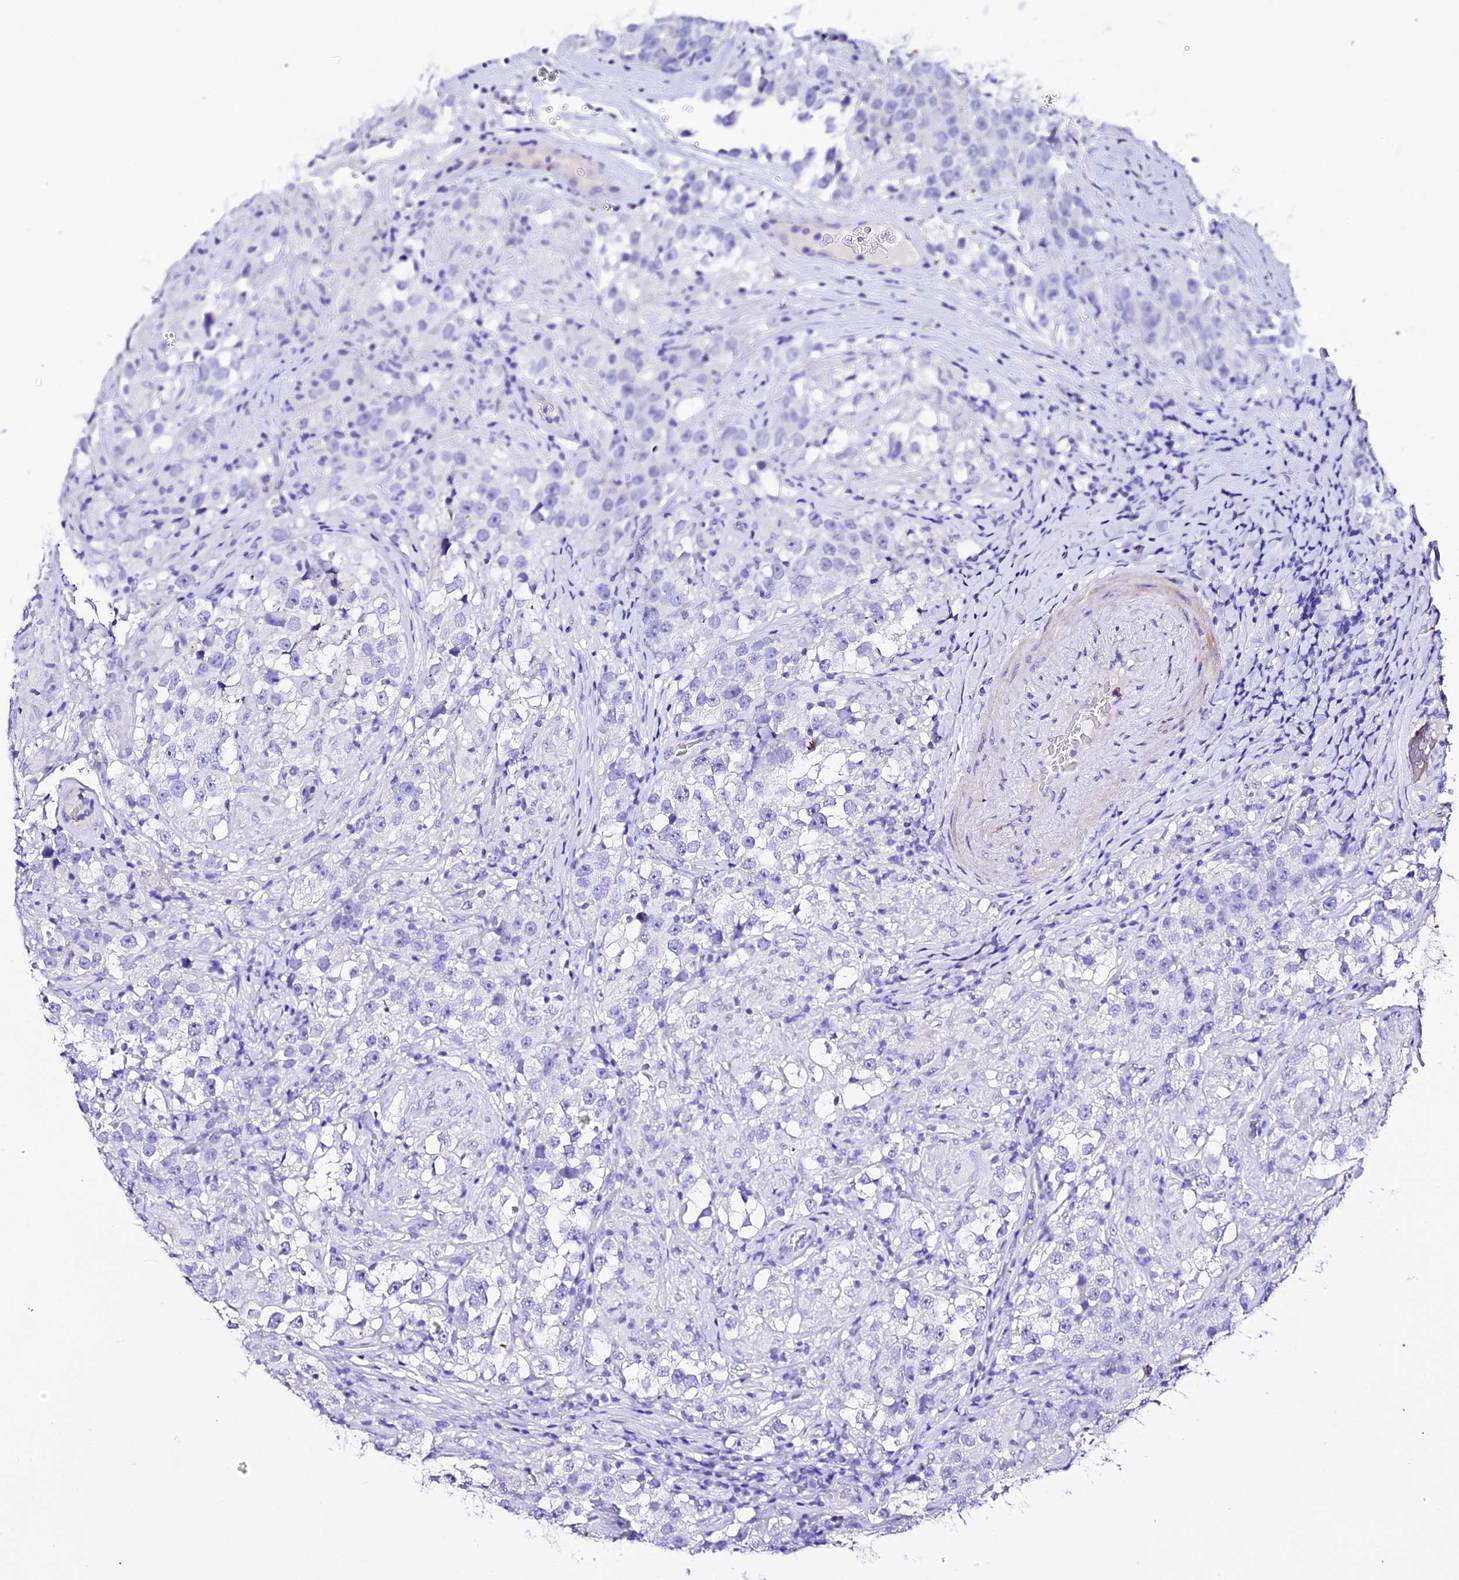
{"staining": {"intensity": "negative", "quantity": "none", "location": "none"}, "tissue": "testis cancer", "cell_type": "Tumor cells", "image_type": "cancer", "snomed": [{"axis": "morphology", "description": "Seminoma, NOS"}, {"axis": "topography", "description": "Testis"}], "caption": "Immunohistochemistry (IHC) of testis cancer (seminoma) displays no staining in tumor cells.", "gene": "DEFB106A", "patient": {"sex": "male", "age": 46}}